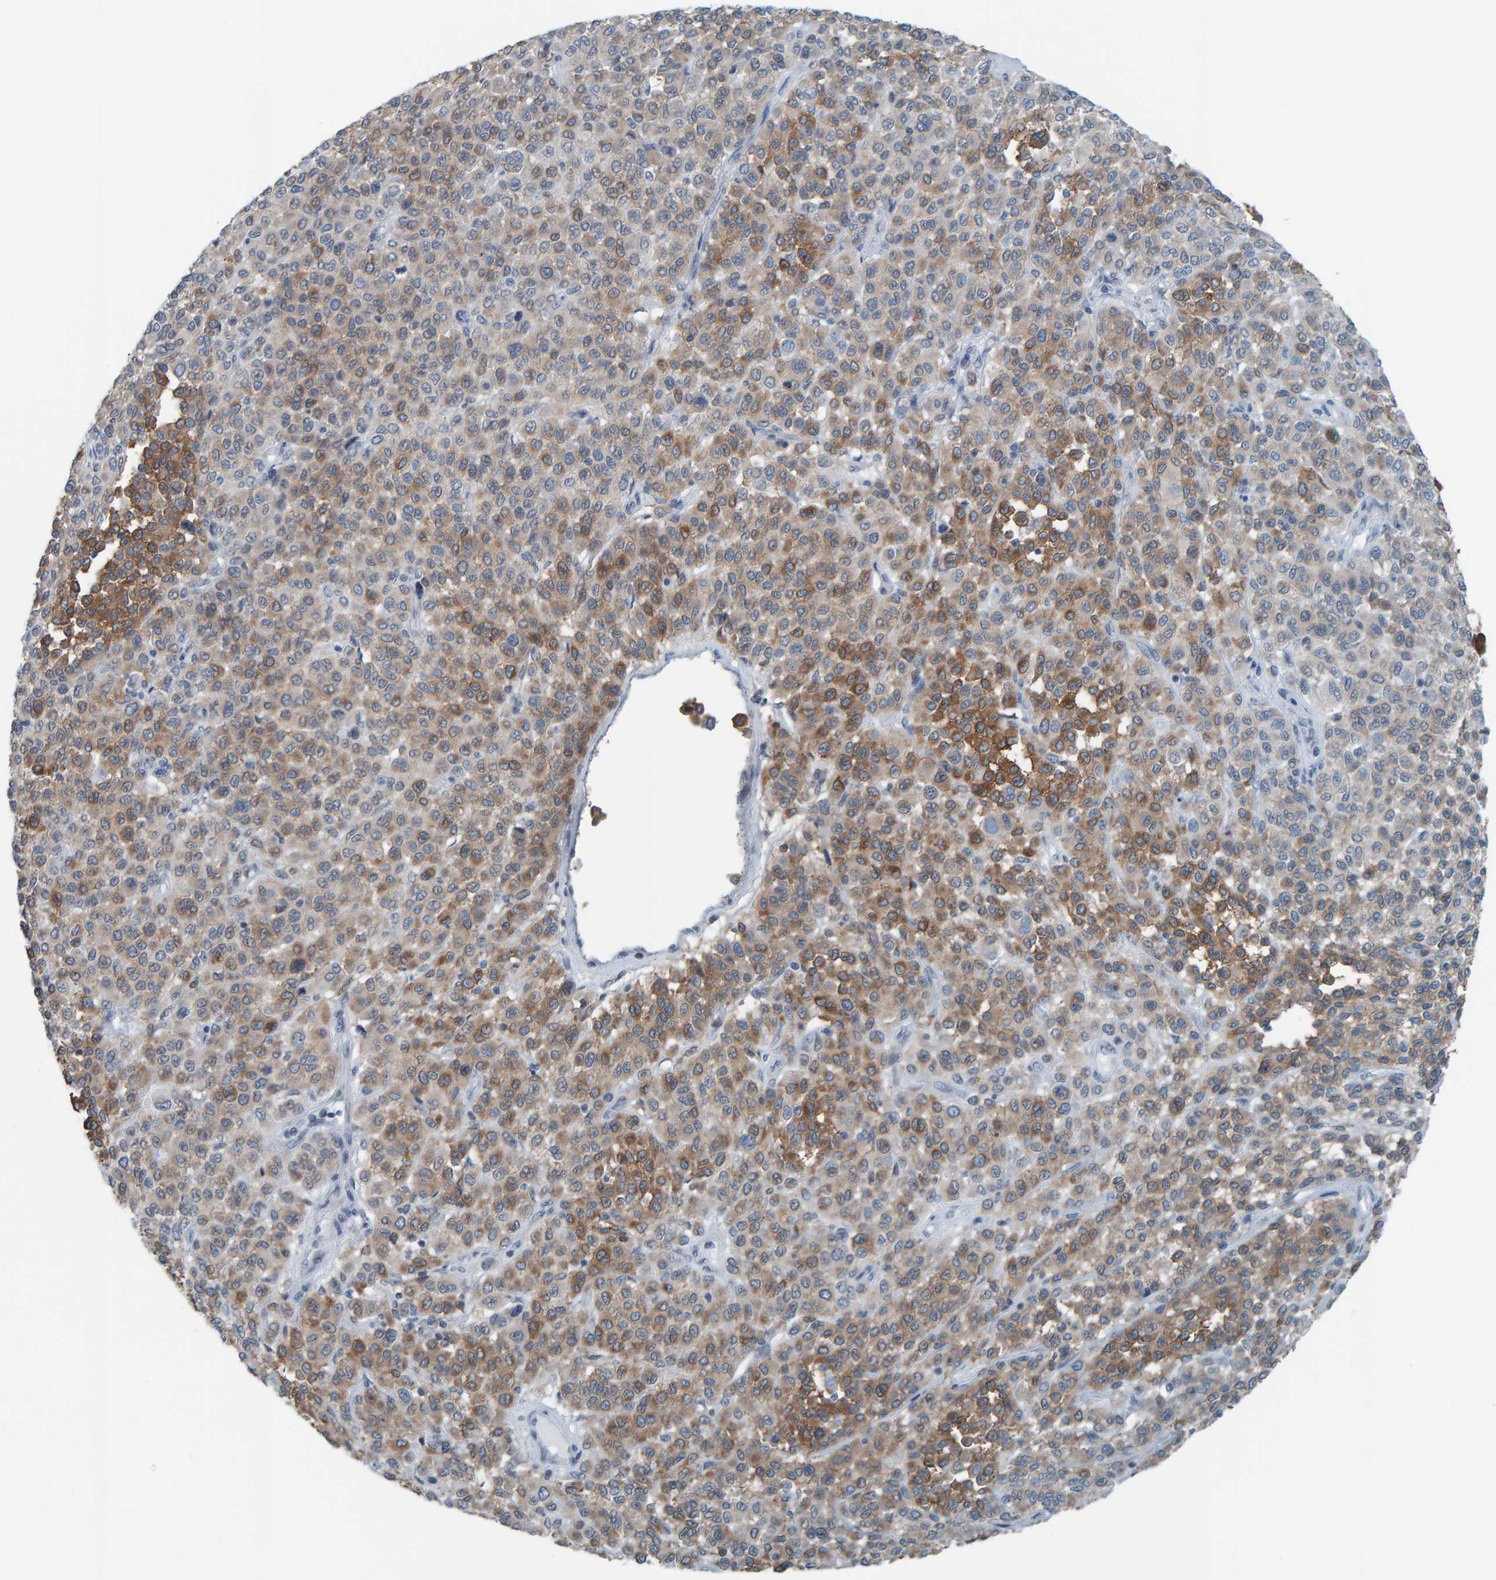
{"staining": {"intensity": "moderate", "quantity": "25%-75%", "location": "cytoplasmic/membranous"}, "tissue": "melanoma", "cell_type": "Tumor cells", "image_type": "cancer", "snomed": [{"axis": "morphology", "description": "Malignant melanoma, Metastatic site"}, {"axis": "topography", "description": "Pancreas"}], "caption": "Protein analysis of malignant melanoma (metastatic site) tissue exhibits moderate cytoplasmic/membranous staining in about 25%-75% of tumor cells.", "gene": "CNP", "patient": {"sex": "female", "age": 30}}